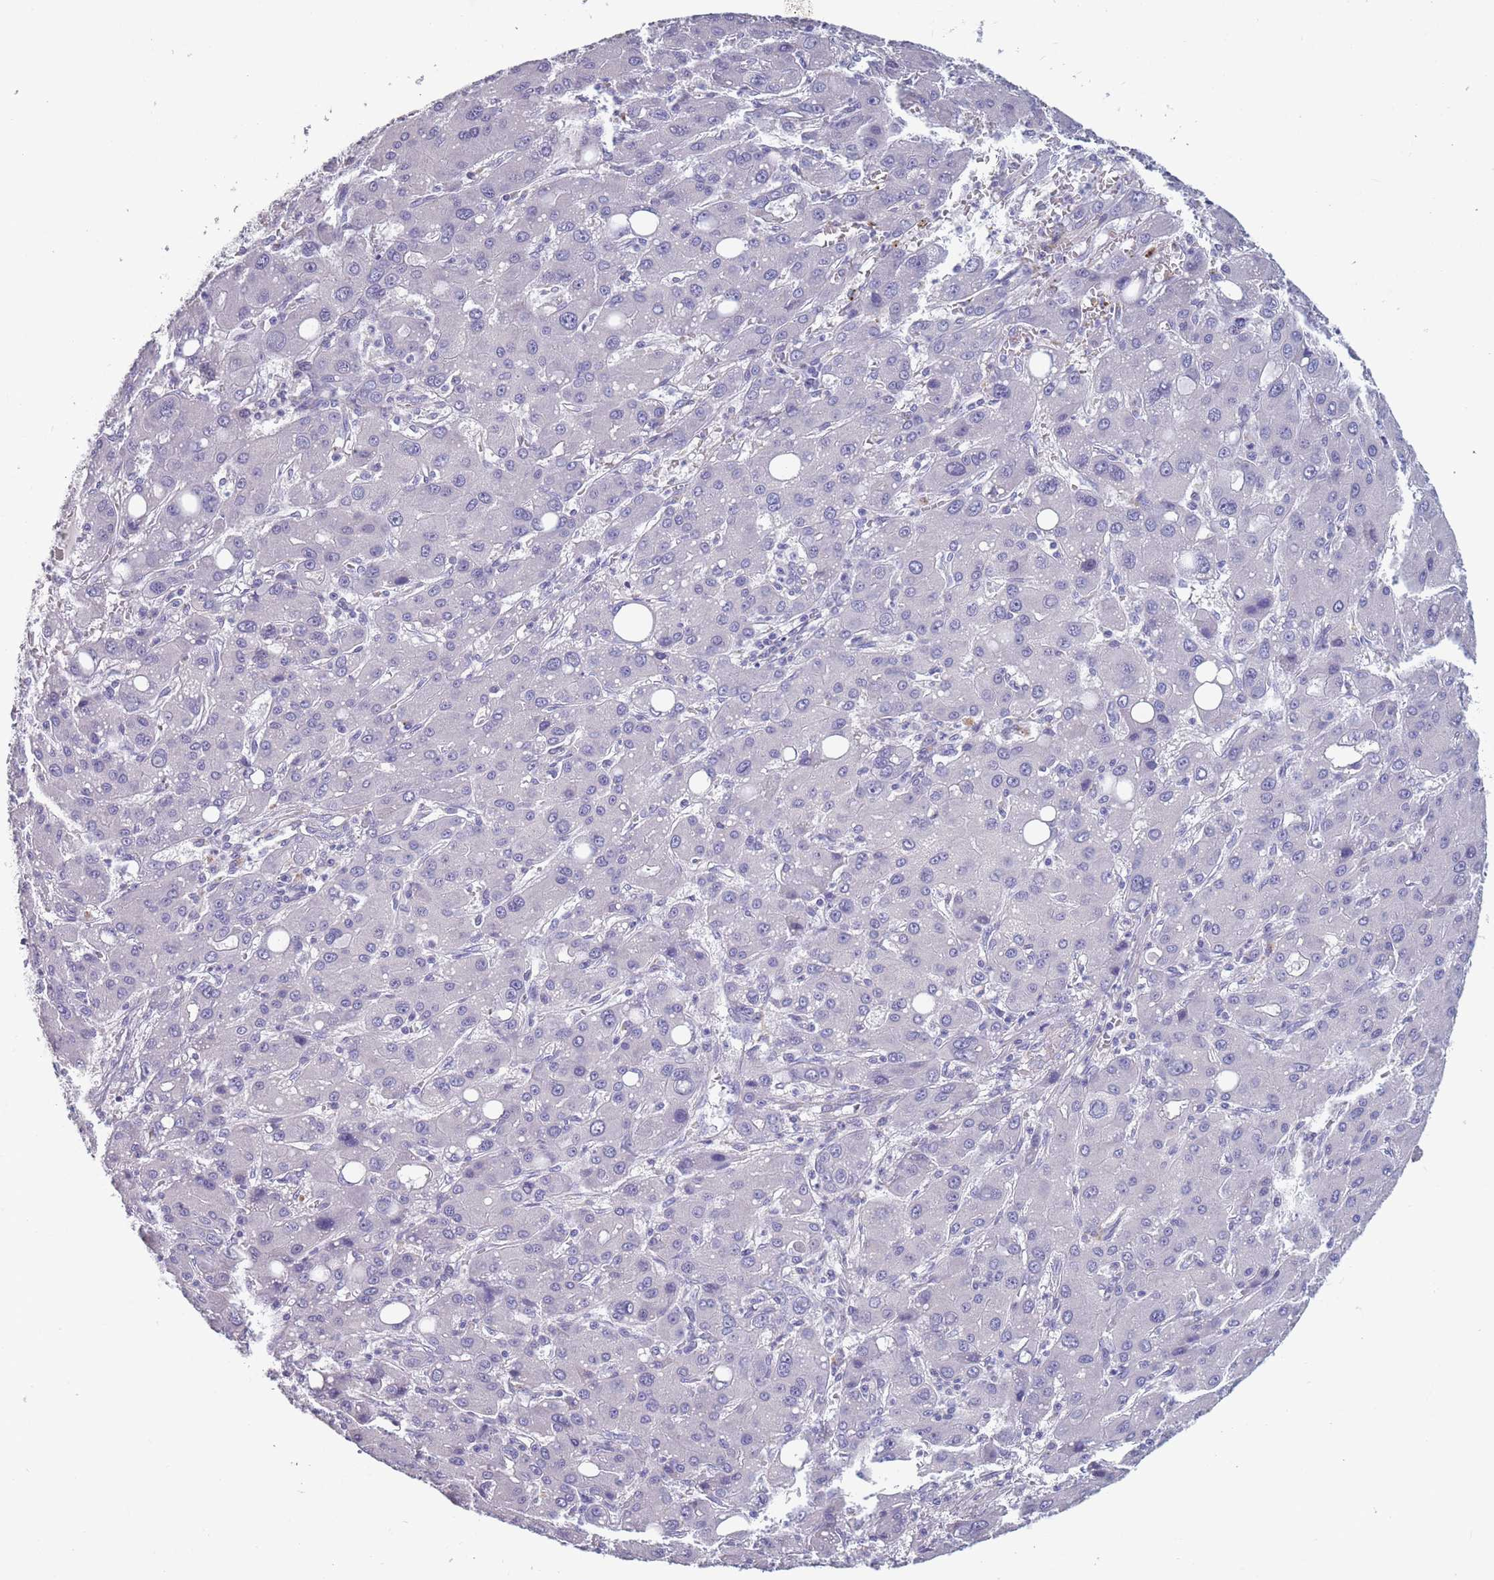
{"staining": {"intensity": "negative", "quantity": "none", "location": "none"}, "tissue": "liver cancer", "cell_type": "Tumor cells", "image_type": "cancer", "snomed": [{"axis": "morphology", "description": "Carcinoma, Hepatocellular, NOS"}, {"axis": "topography", "description": "Liver"}], "caption": "This is a image of IHC staining of liver cancer (hepatocellular carcinoma), which shows no expression in tumor cells.", "gene": "OR4C5", "patient": {"sex": "male", "age": 55}}